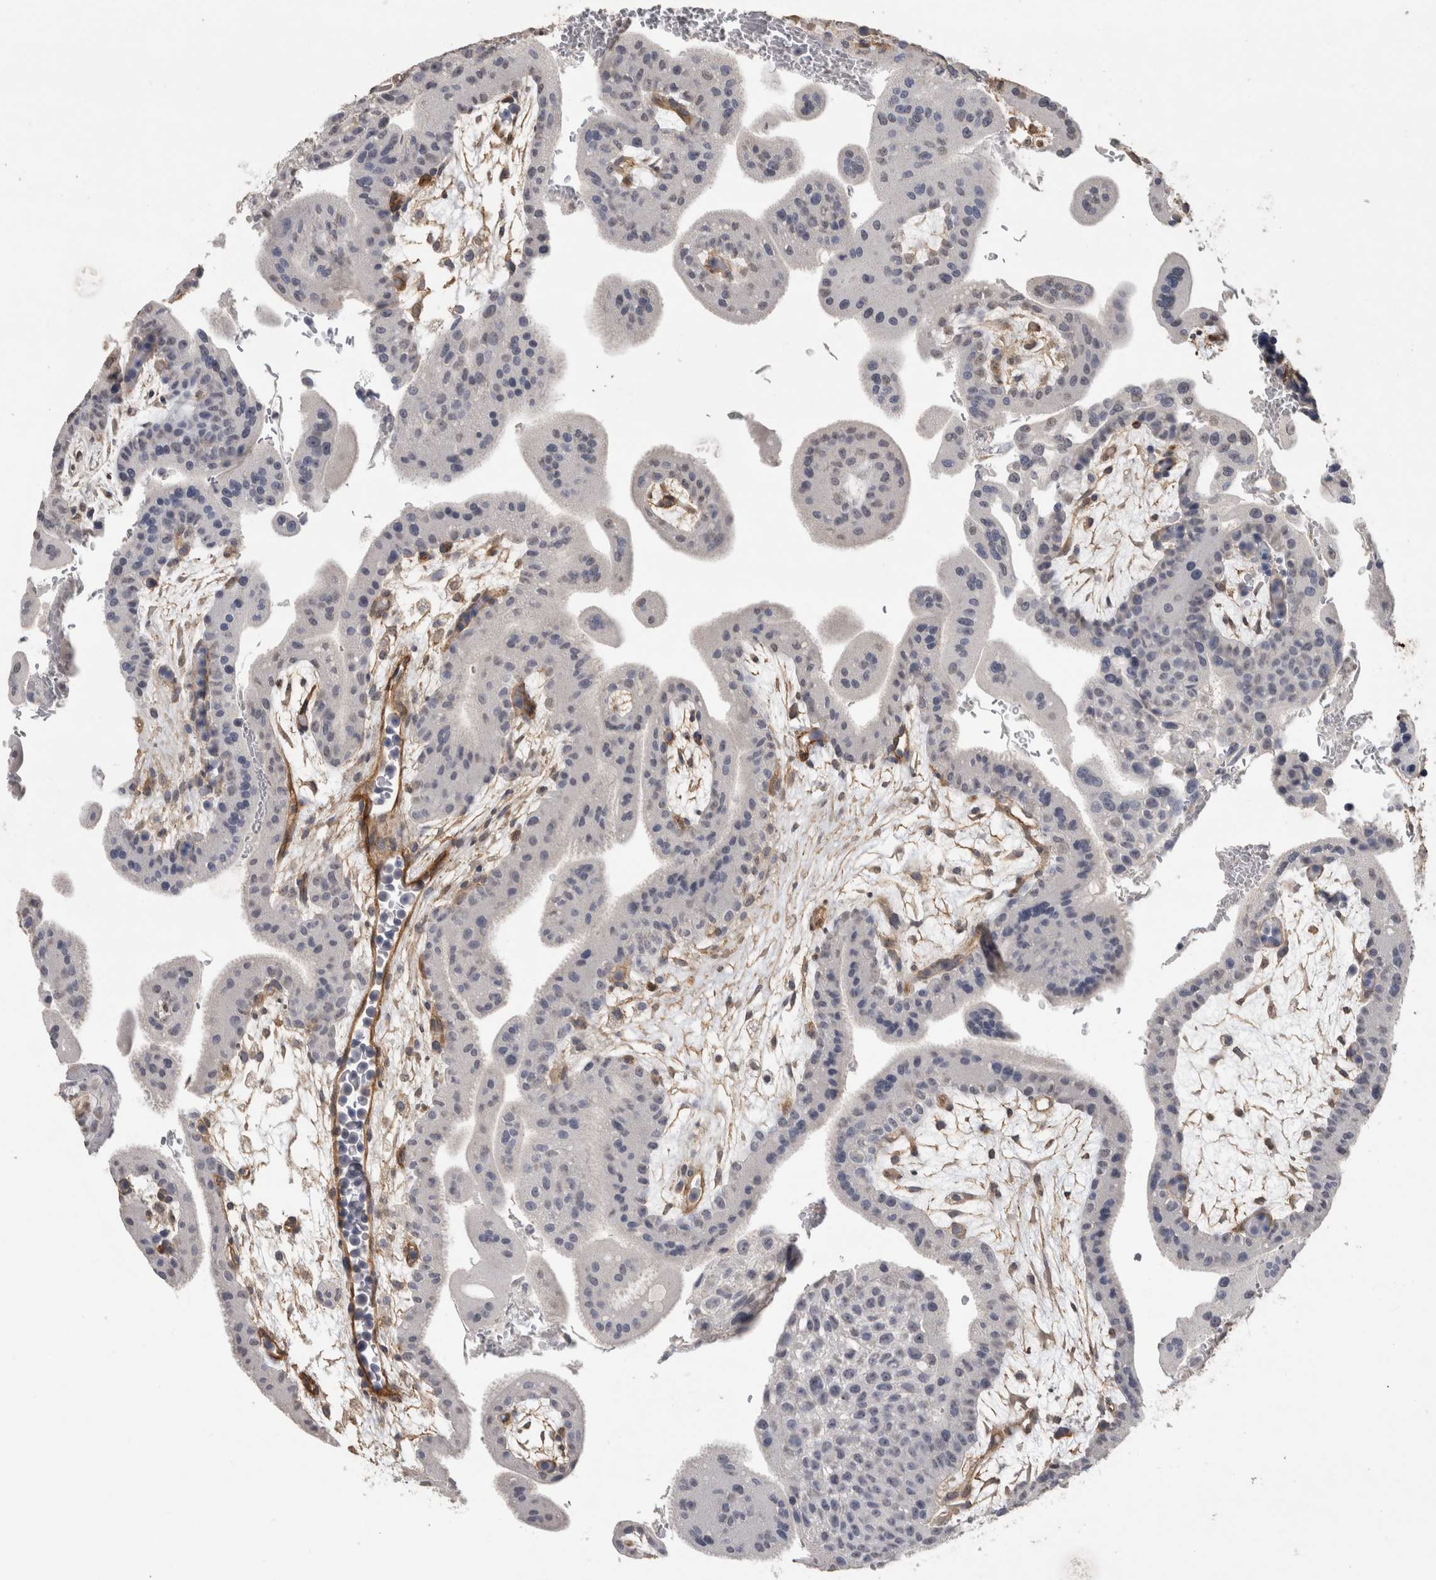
{"staining": {"intensity": "weak", "quantity": ">75%", "location": "cytoplasmic/membranous,nuclear"}, "tissue": "placenta", "cell_type": "Decidual cells", "image_type": "normal", "snomed": [{"axis": "morphology", "description": "Normal tissue, NOS"}, {"axis": "topography", "description": "Placenta"}], "caption": "Brown immunohistochemical staining in normal placenta demonstrates weak cytoplasmic/membranous,nuclear positivity in about >75% of decidual cells. The staining is performed using DAB (3,3'-diaminobenzidine) brown chromogen to label protein expression. The nuclei are counter-stained blue using hematoxylin.", "gene": "RECK", "patient": {"sex": "female", "age": 35}}